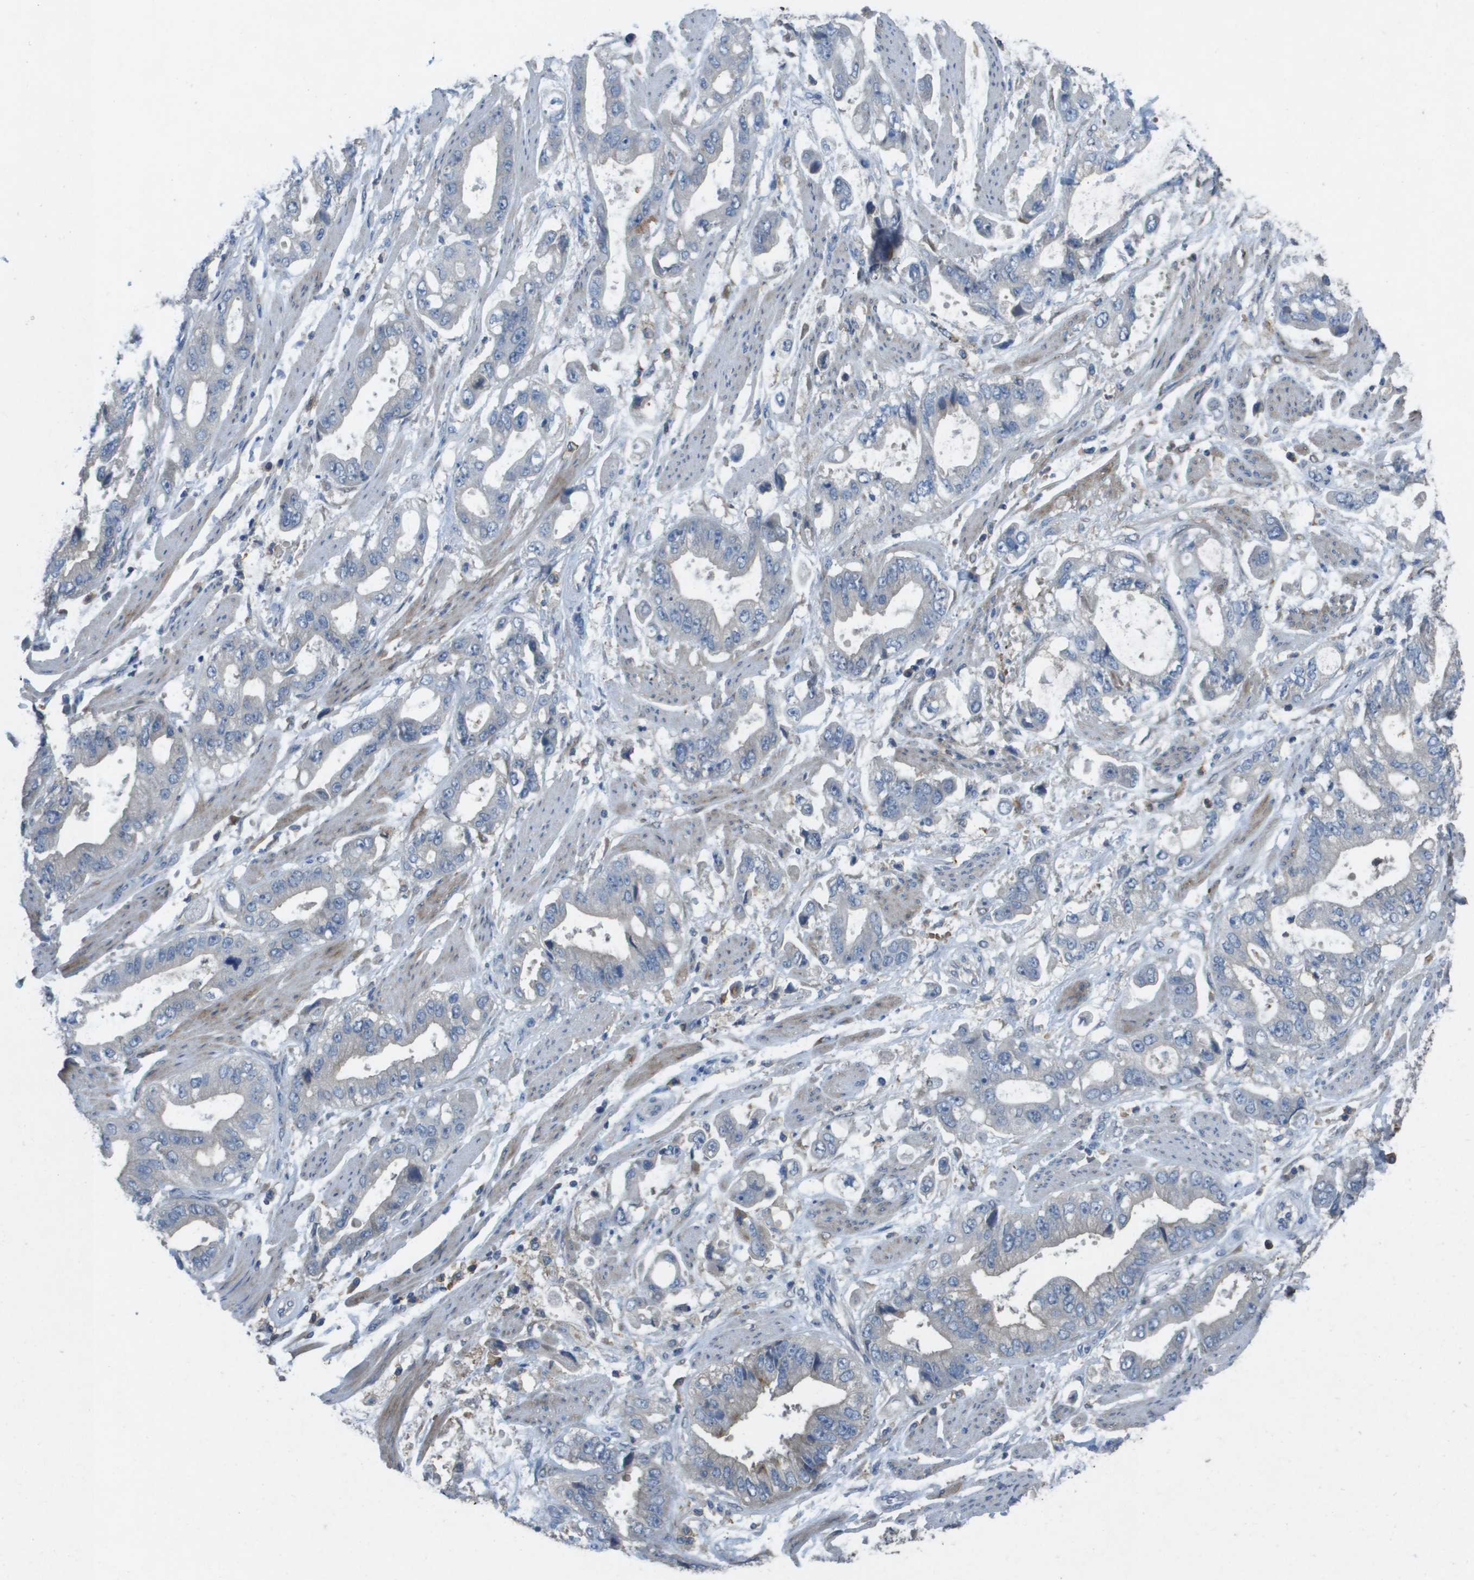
{"staining": {"intensity": "moderate", "quantity": "<25%", "location": "cytoplasmic/membranous"}, "tissue": "stomach cancer", "cell_type": "Tumor cells", "image_type": "cancer", "snomed": [{"axis": "morphology", "description": "Normal tissue, NOS"}, {"axis": "morphology", "description": "Adenocarcinoma, NOS"}, {"axis": "topography", "description": "Stomach"}], "caption": "Approximately <25% of tumor cells in stomach cancer display moderate cytoplasmic/membranous protein positivity as visualized by brown immunohistochemical staining.", "gene": "CLCA4", "patient": {"sex": "male", "age": 62}}